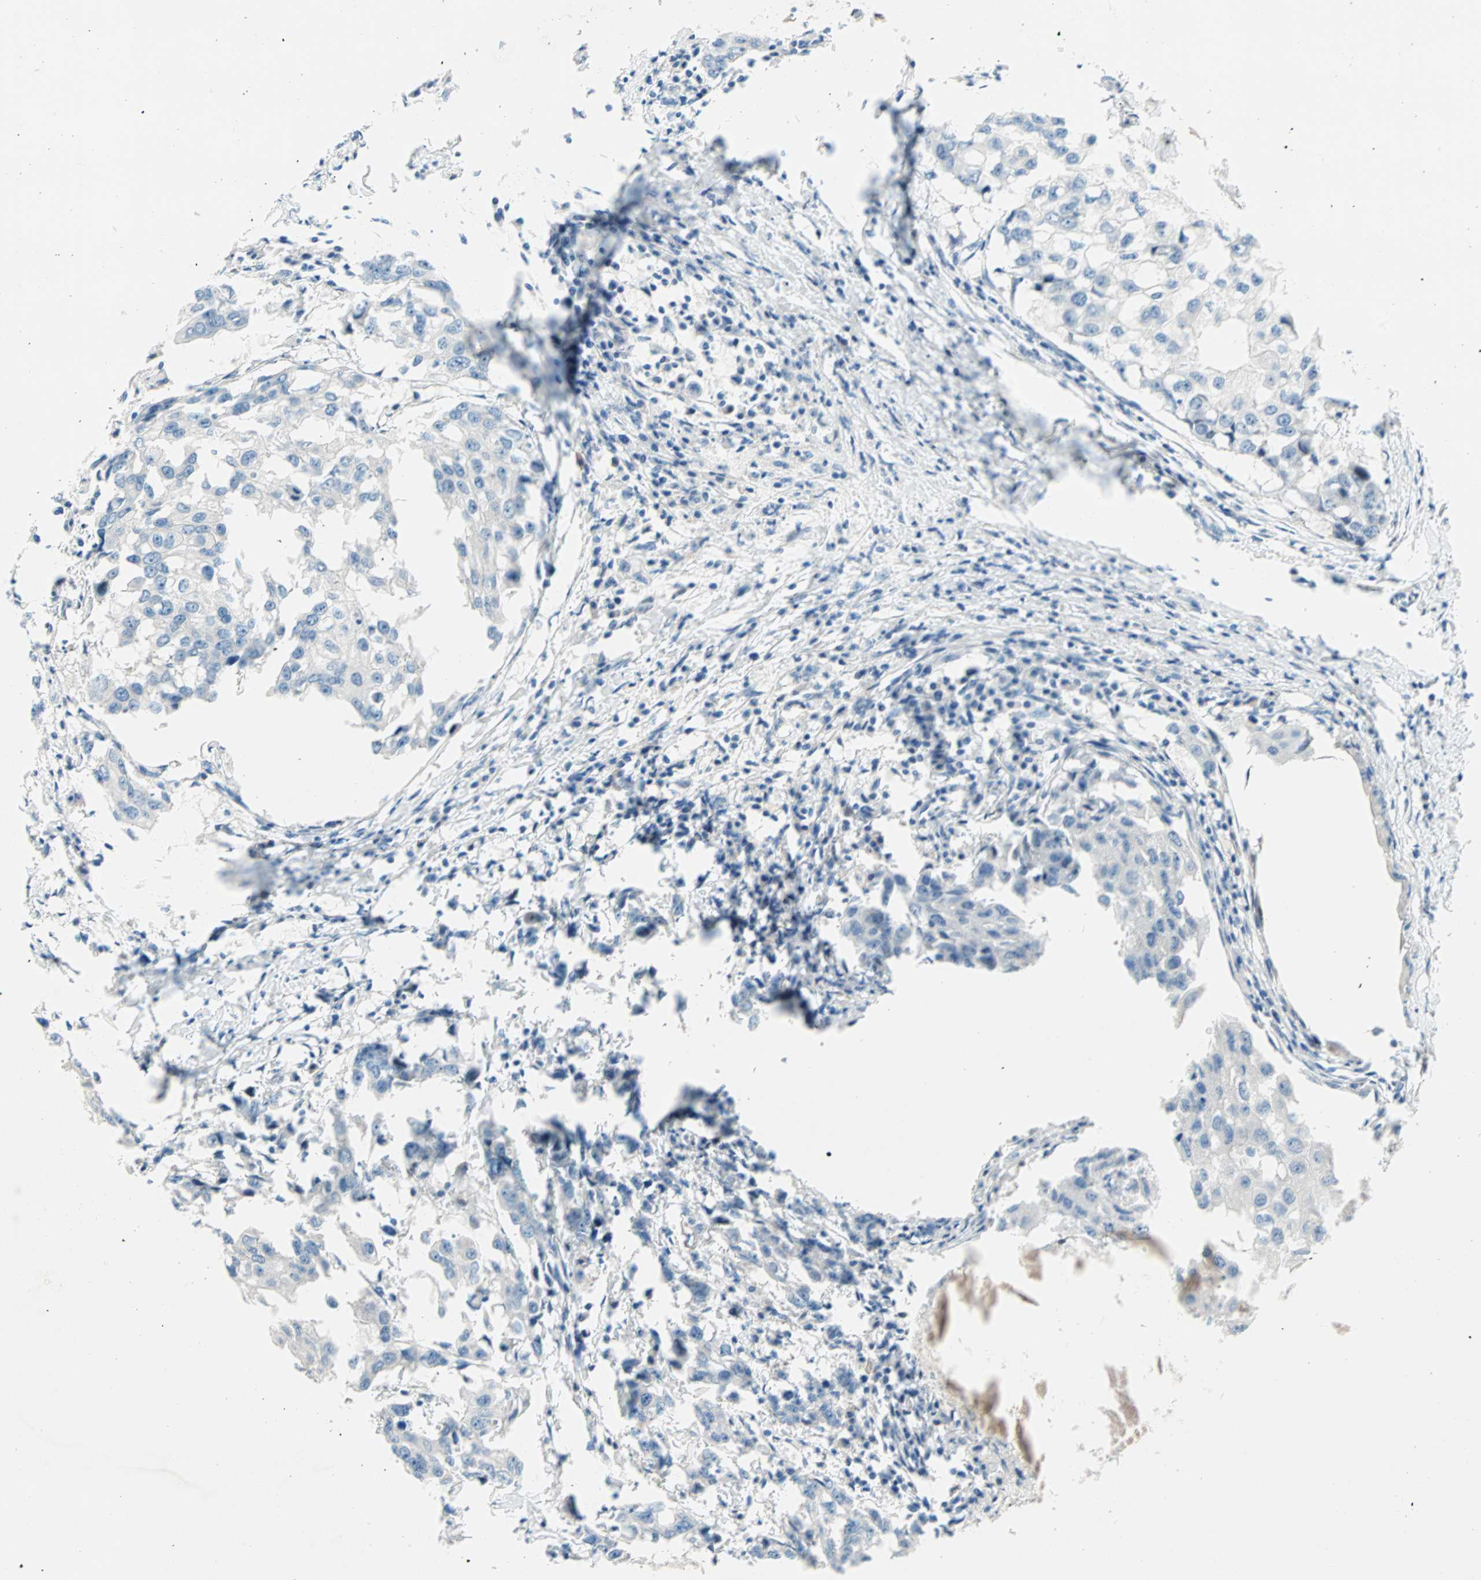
{"staining": {"intensity": "negative", "quantity": "none", "location": "none"}, "tissue": "breast cancer", "cell_type": "Tumor cells", "image_type": "cancer", "snomed": [{"axis": "morphology", "description": "Duct carcinoma"}, {"axis": "topography", "description": "Breast"}], "caption": "IHC histopathology image of neoplastic tissue: human breast cancer (invasive ductal carcinoma) stained with DAB reveals no significant protein expression in tumor cells. (DAB (3,3'-diaminobenzidine) immunohistochemistry (IHC) with hematoxylin counter stain).", "gene": "TMEM163", "patient": {"sex": "female", "age": 27}}